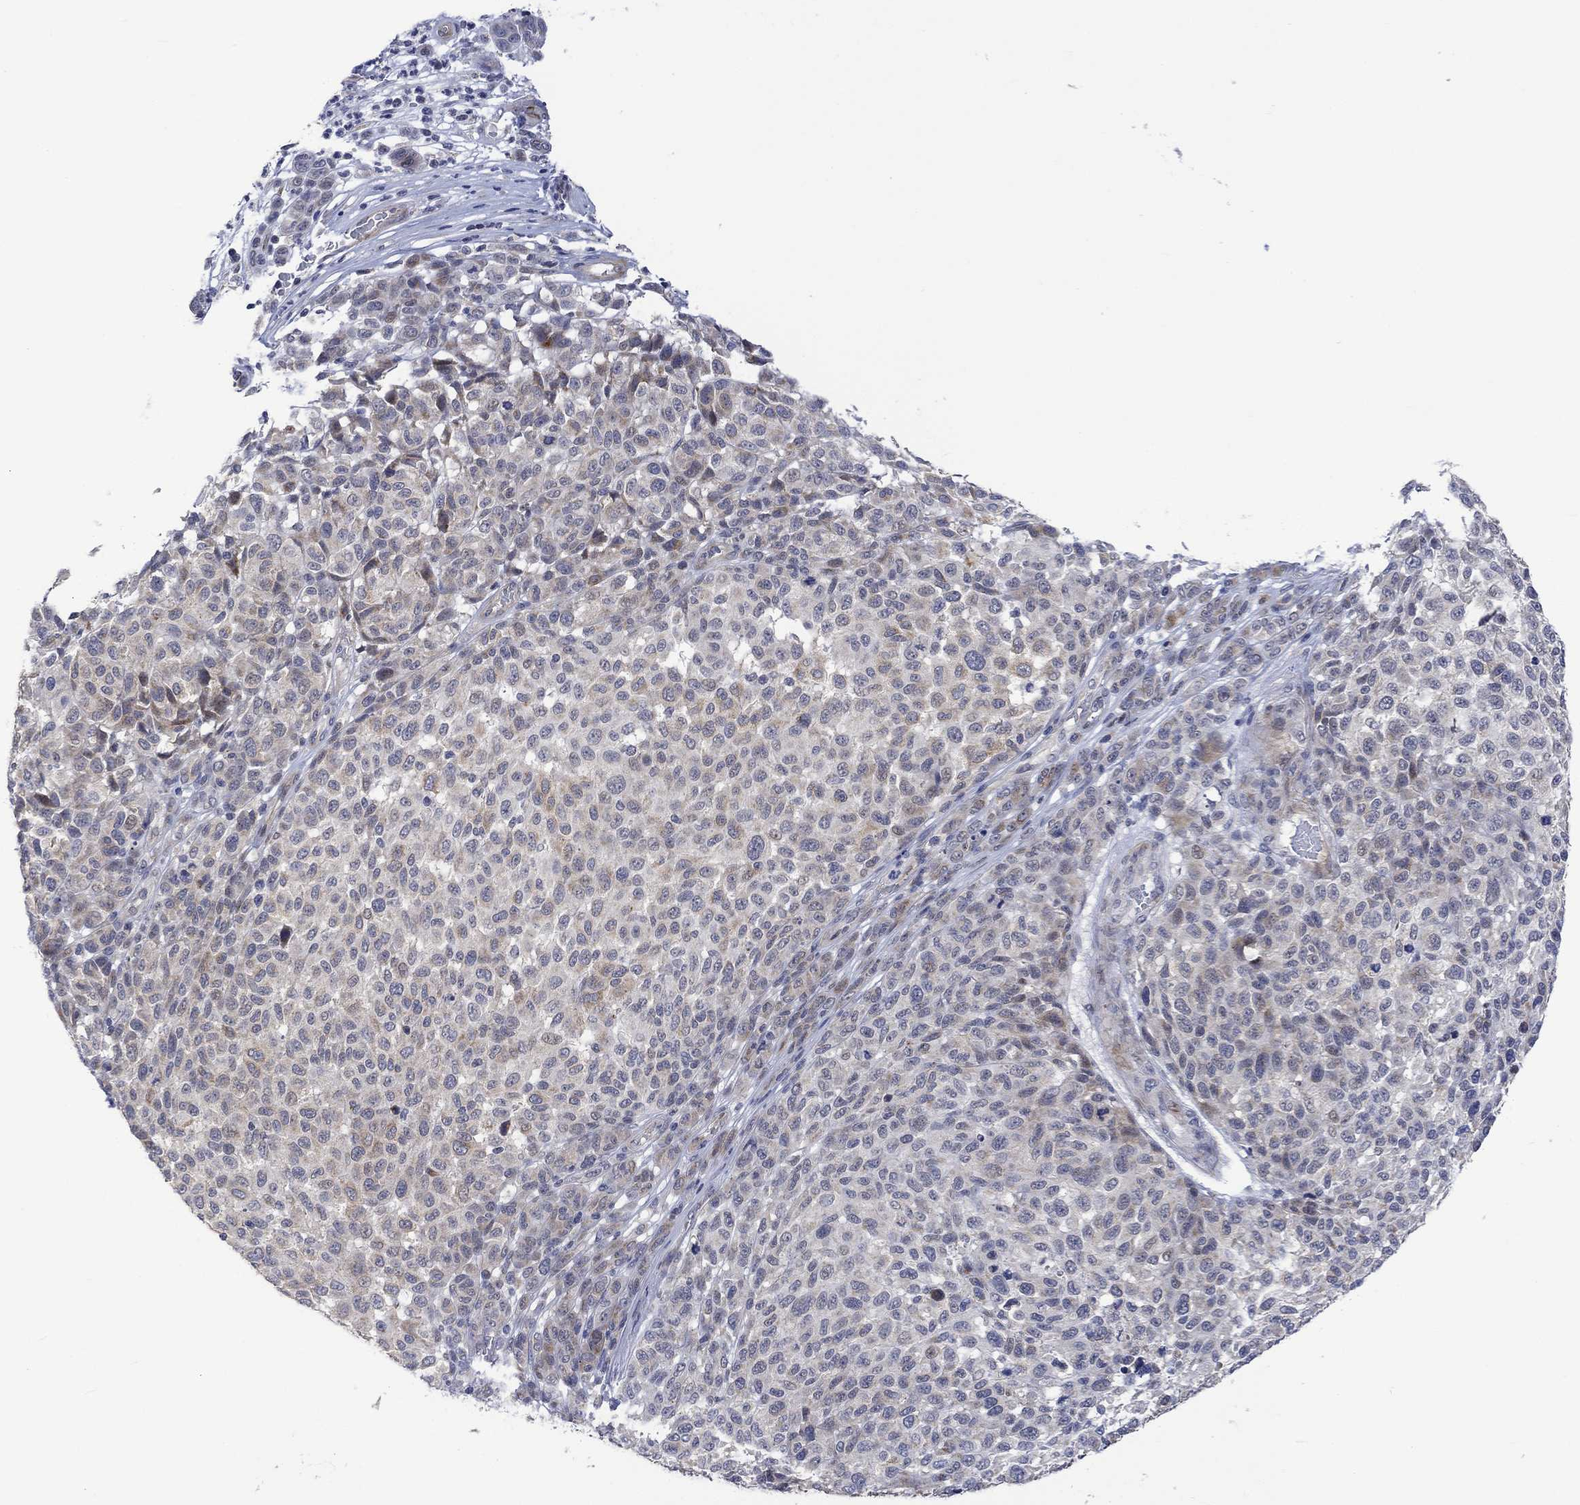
{"staining": {"intensity": "weak", "quantity": "<25%", "location": "cytoplasmic/membranous"}, "tissue": "melanoma", "cell_type": "Tumor cells", "image_type": "cancer", "snomed": [{"axis": "morphology", "description": "Malignant melanoma, NOS"}, {"axis": "topography", "description": "Skin"}], "caption": "DAB immunohistochemical staining of malignant melanoma demonstrates no significant expression in tumor cells.", "gene": "SLC48A1", "patient": {"sex": "male", "age": 59}}